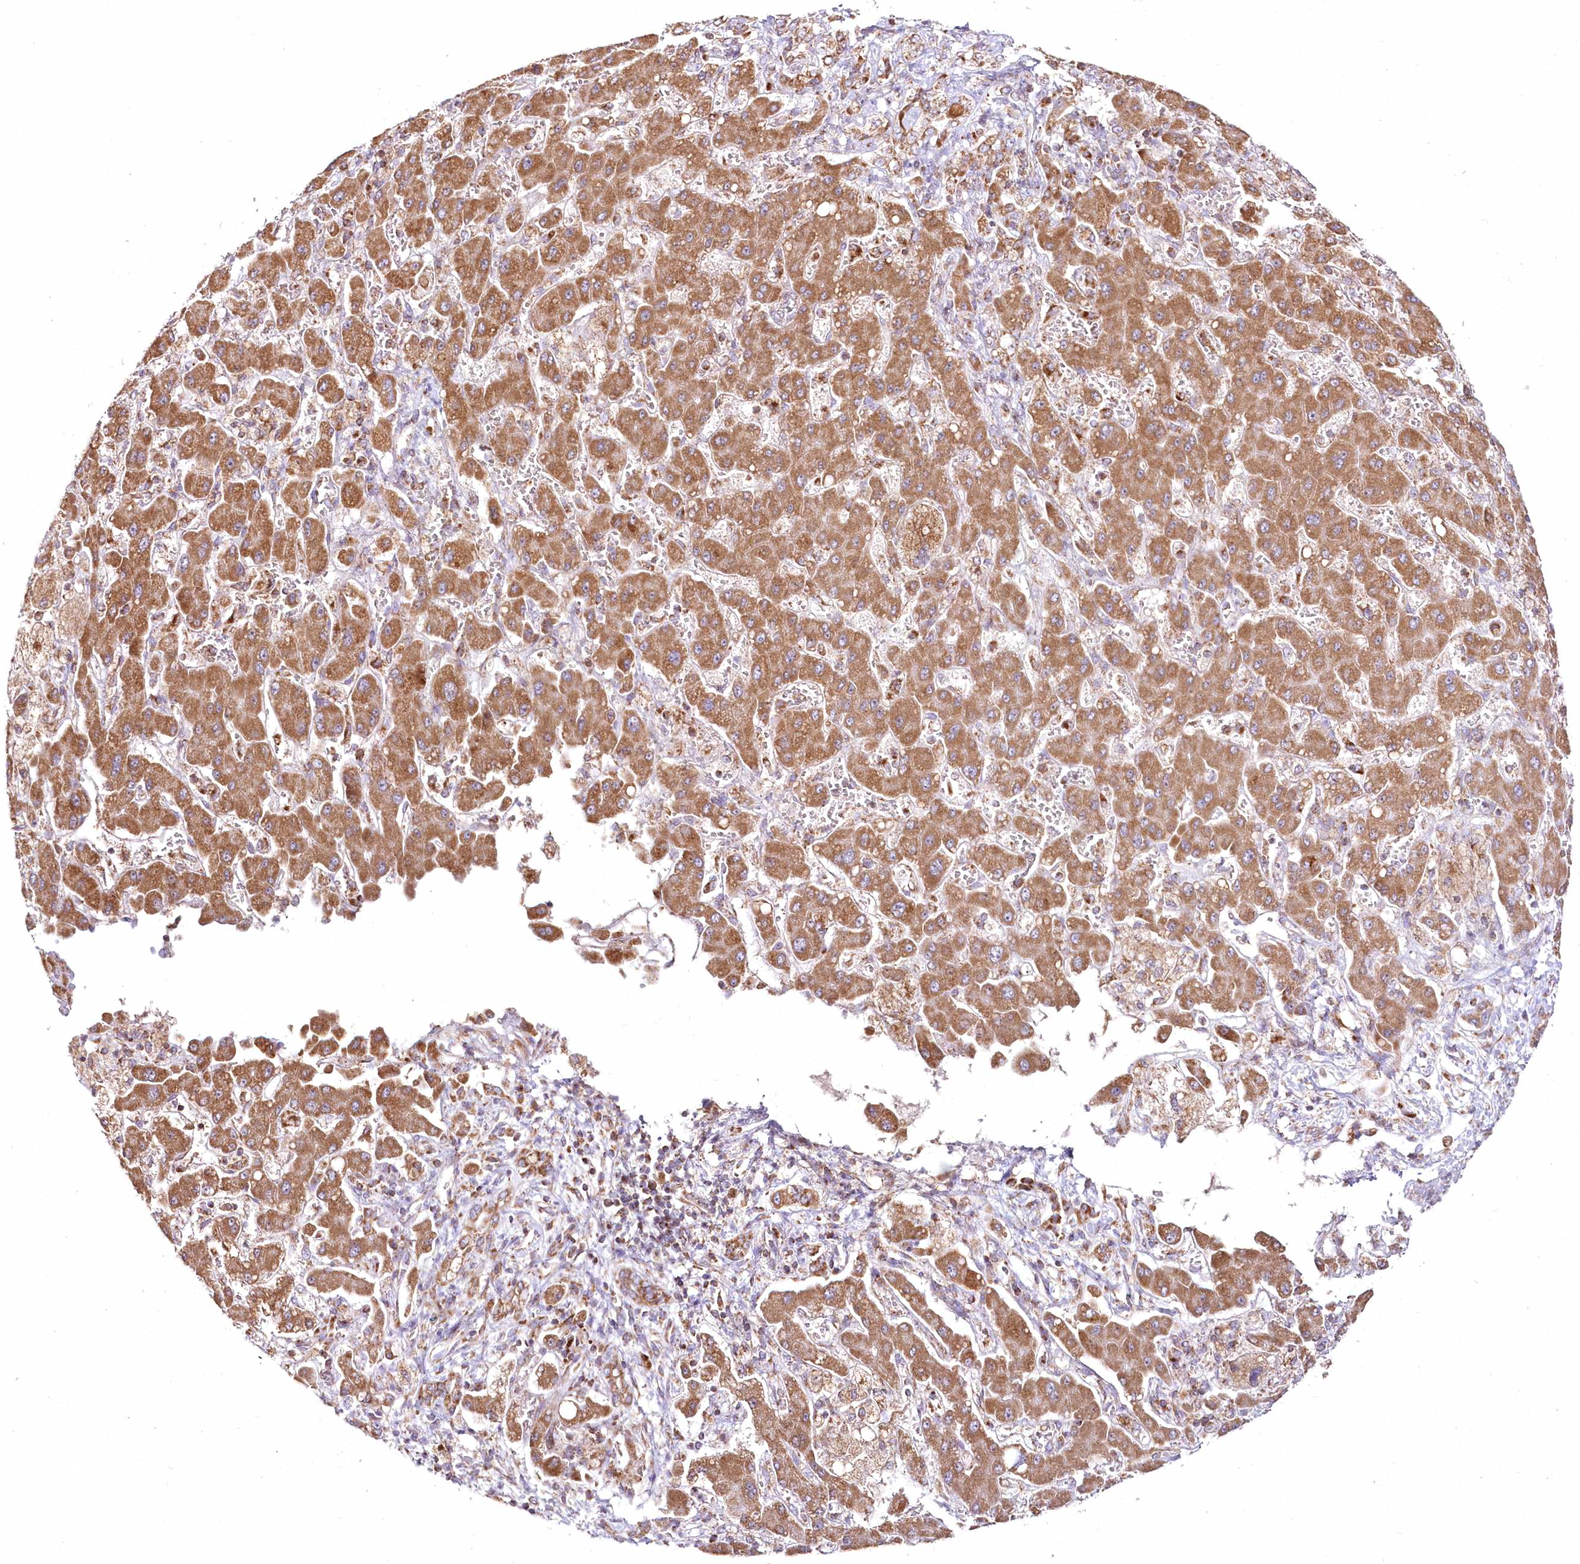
{"staining": {"intensity": "moderate", "quantity": ">75%", "location": "cytoplasmic/membranous"}, "tissue": "liver cancer", "cell_type": "Tumor cells", "image_type": "cancer", "snomed": [{"axis": "morphology", "description": "Cholangiocarcinoma"}, {"axis": "topography", "description": "Liver"}], "caption": "Immunohistochemical staining of liver cholangiocarcinoma demonstrates medium levels of moderate cytoplasmic/membranous positivity in approximately >75% of tumor cells.", "gene": "DNA2", "patient": {"sex": "male", "age": 50}}